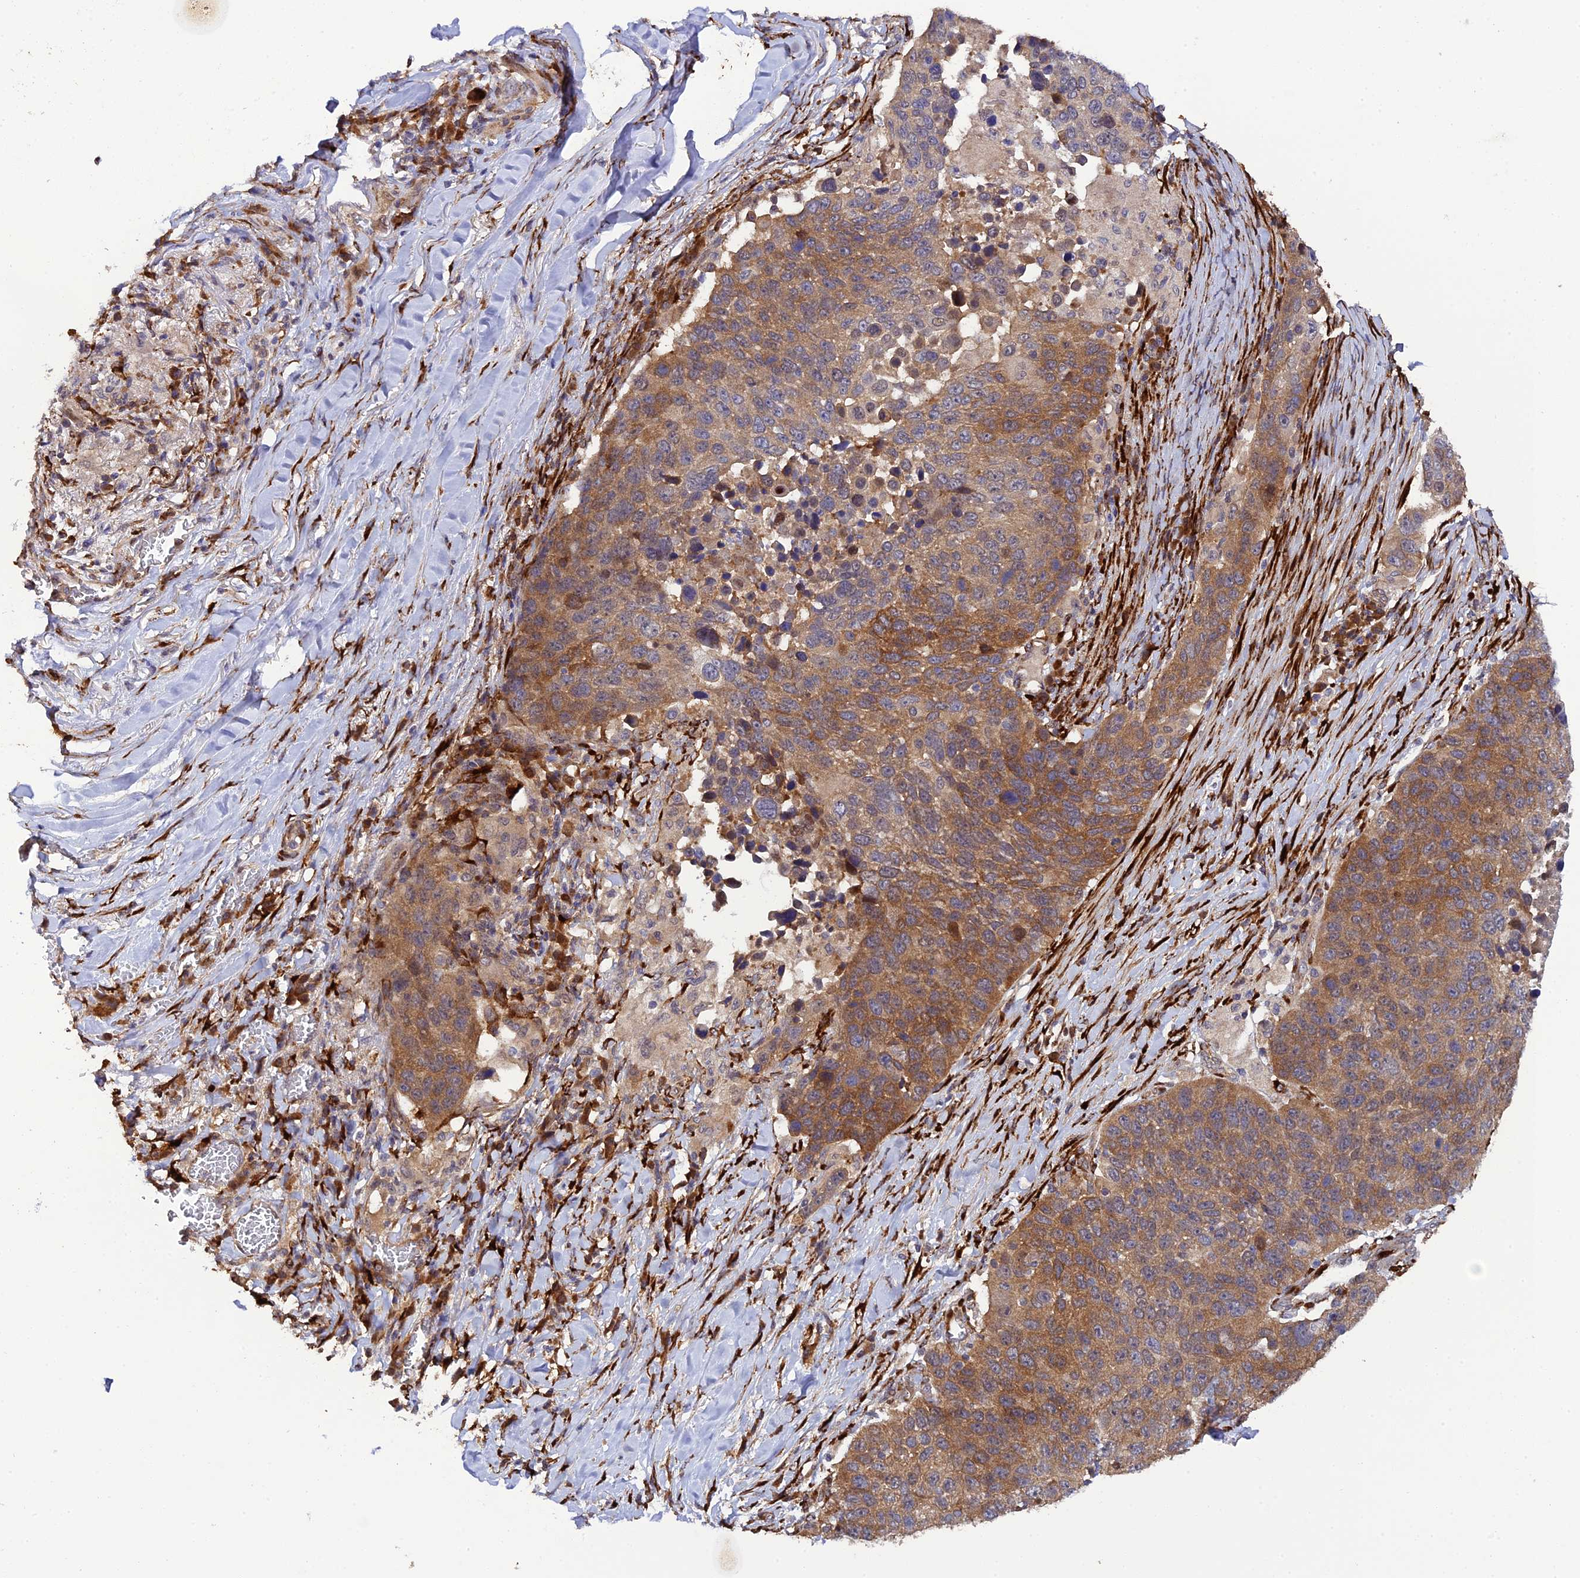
{"staining": {"intensity": "moderate", "quantity": ">75%", "location": "cytoplasmic/membranous"}, "tissue": "lung cancer", "cell_type": "Tumor cells", "image_type": "cancer", "snomed": [{"axis": "morphology", "description": "Normal tissue, NOS"}, {"axis": "morphology", "description": "Squamous cell carcinoma, NOS"}, {"axis": "topography", "description": "Lymph node"}, {"axis": "topography", "description": "Lung"}], "caption": "Immunohistochemistry micrograph of human lung cancer stained for a protein (brown), which demonstrates medium levels of moderate cytoplasmic/membranous positivity in about >75% of tumor cells.", "gene": "P3H3", "patient": {"sex": "male", "age": 66}}